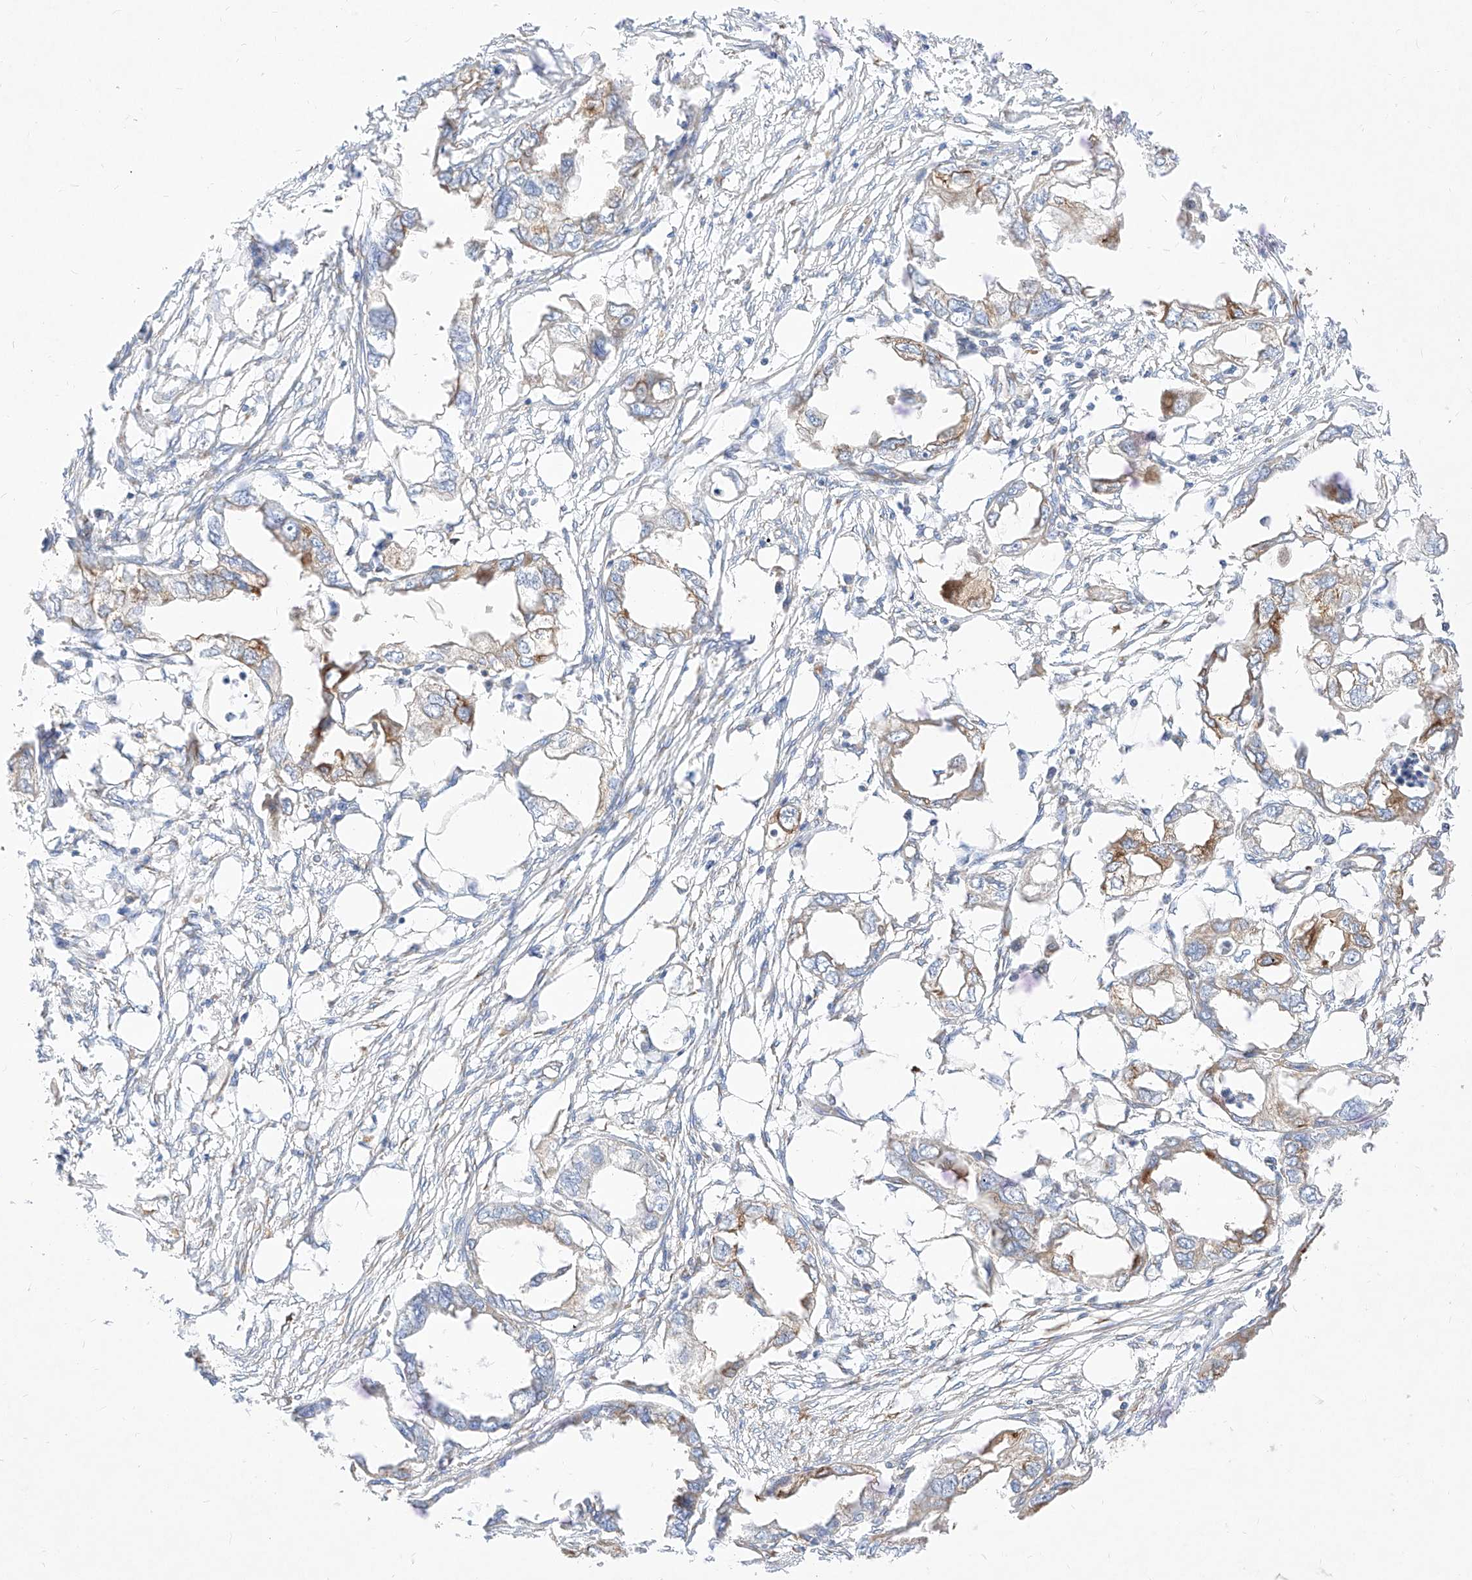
{"staining": {"intensity": "moderate", "quantity": "<25%", "location": "cytoplasmic/membranous"}, "tissue": "endometrial cancer", "cell_type": "Tumor cells", "image_type": "cancer", "snomed": [{"axis": "morphology", "description": "Adenocarcinoma, NOS"}, {"axis": "morphology", "description": "Adenocarcinoma, metastatic, NOS"}, {"axis": "topography", "description": "Adipose tissue"}, {"axis": "topography", "description": "Endometrium"}], "caption": "This is a histology image of IHC staining of endometrial cancer, which shows moderate positivity in the cytoplasmic/membranous of tumor cells.", "gene": "CSGALNACT2", "patient": {"sex": "female", "age": 67}}